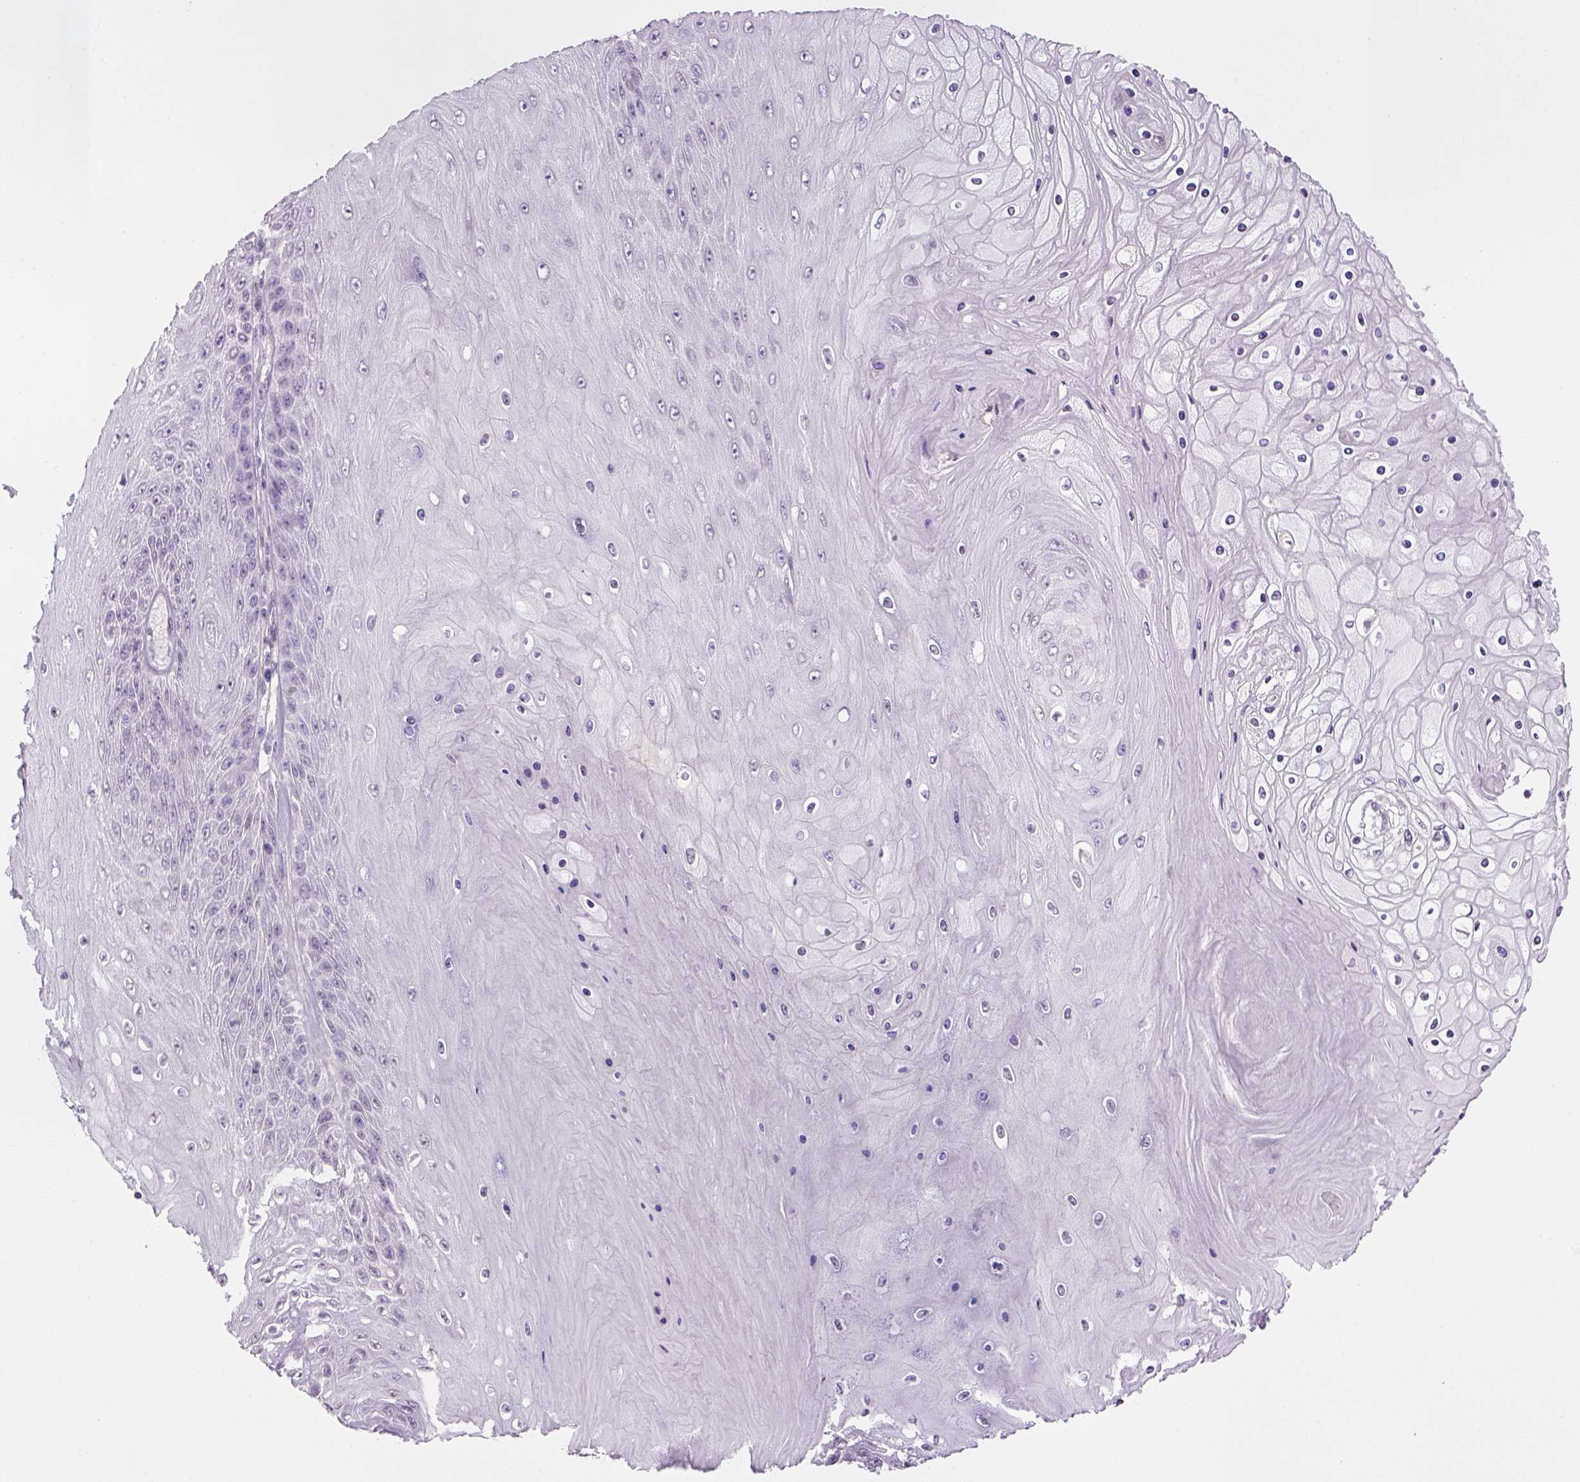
{"staining": {"intensity": "negative", "quantity": "none", "location": "none"}, "tissue": "skin cancer", "cell_type": "Tumor cells", "image_type": "cancer", "snomed": [{"axis": "morphology", "description": "Squamous cell carcinoma, NOS"}, {"axis": "topography", "description": "Skin"}], "caption": "DAB immunohistochemical staining of human squamous cell carcinoma (skin) reveals no significant positivity in tumor cells.", "gene": "PRRT1", "patient": {"sex": "male", "age": 62}}